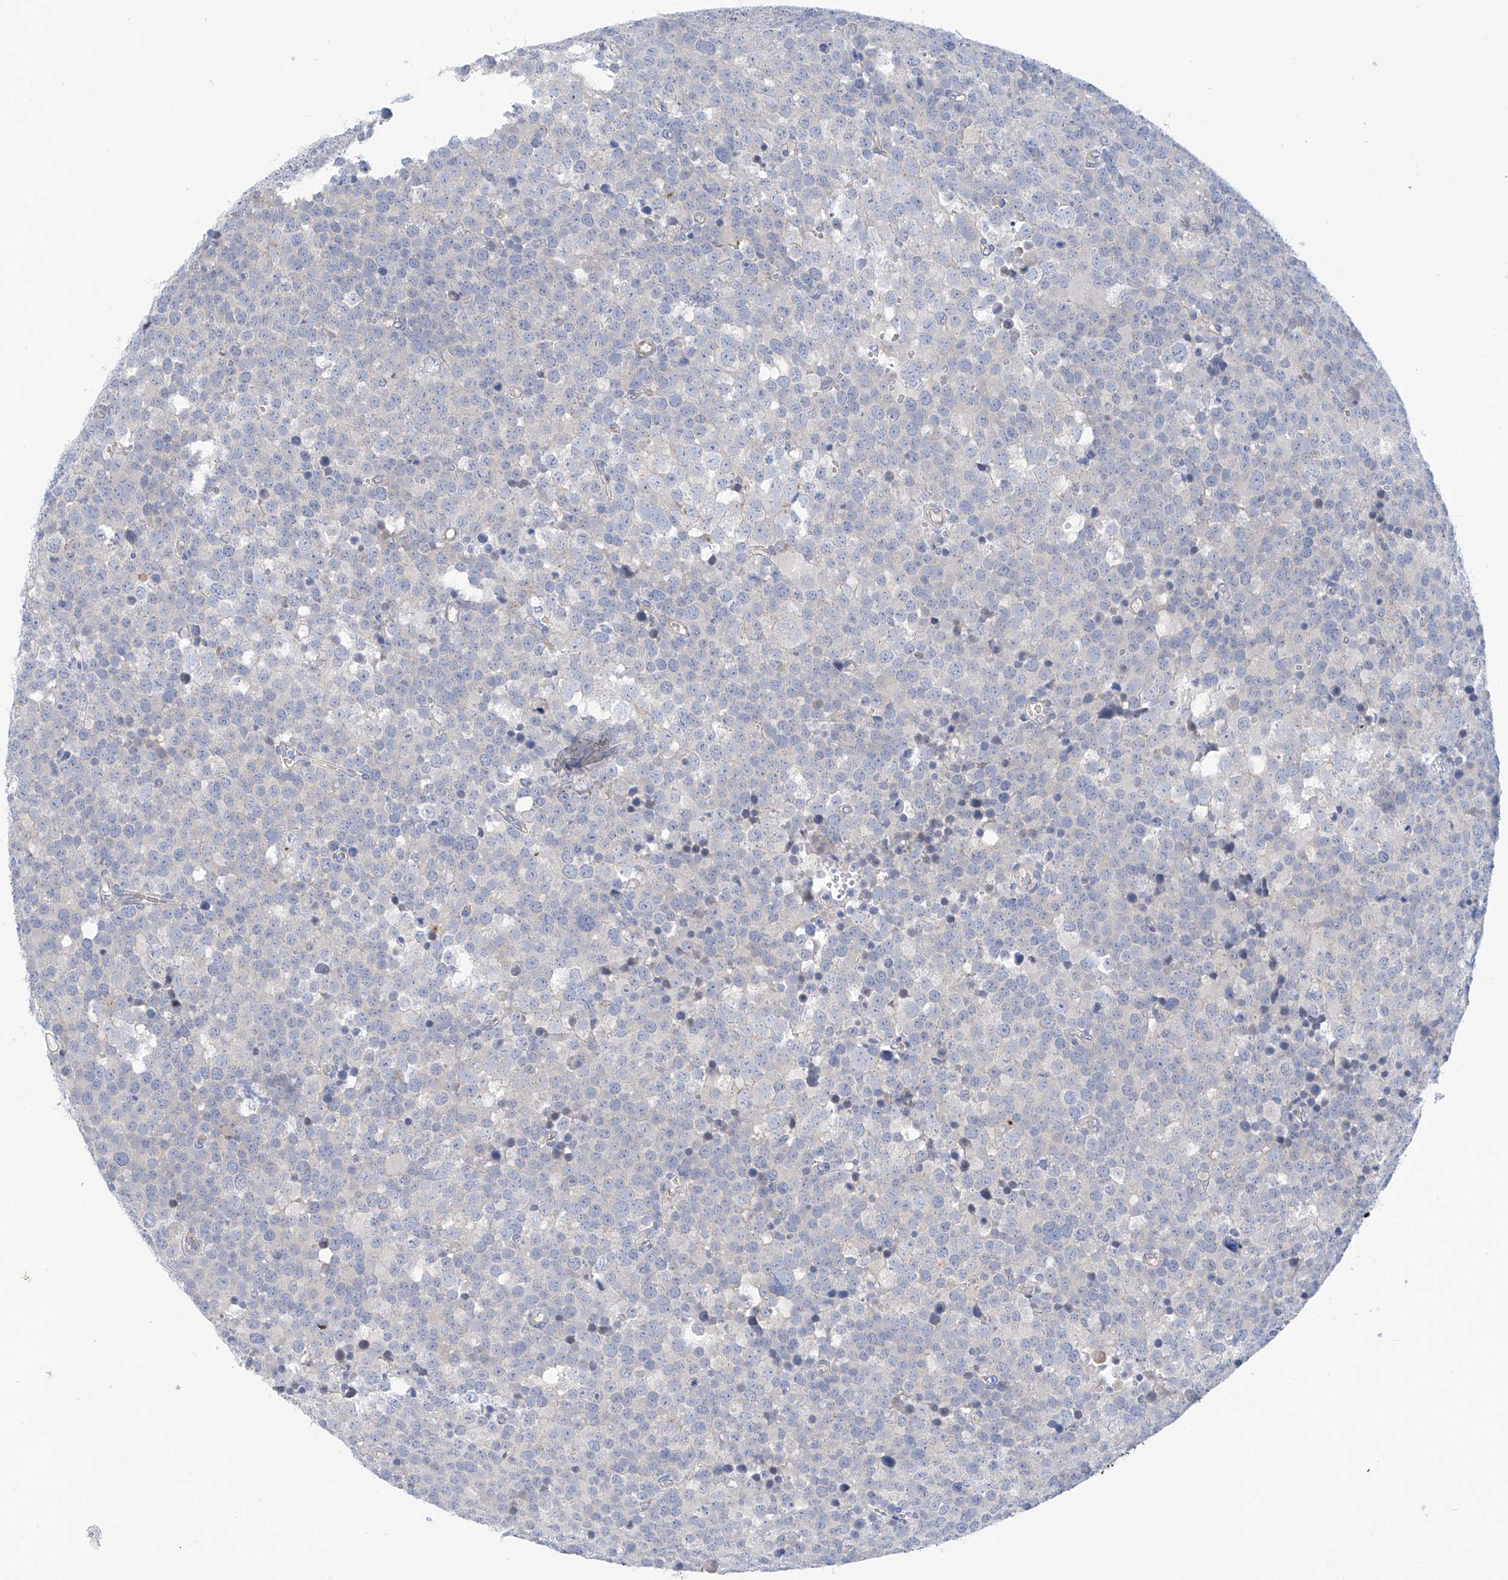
{"staining": {"intensity": "negative", "quantity": "none", "location": "none"}, "tissue": "testis cancer", "cell_type": "Tumor cells", "image_type": "cancer", "snomed": [{"axis": "morphology", "description": "Seminoma, NOS"}, {"axis": "topography", "description": "Testis"}], "caption": "There is no significant positivity in tumor cells of testis seminoma.", "gene": "PIK3C2B", "patient": {"sex": "male", "age": 71}}